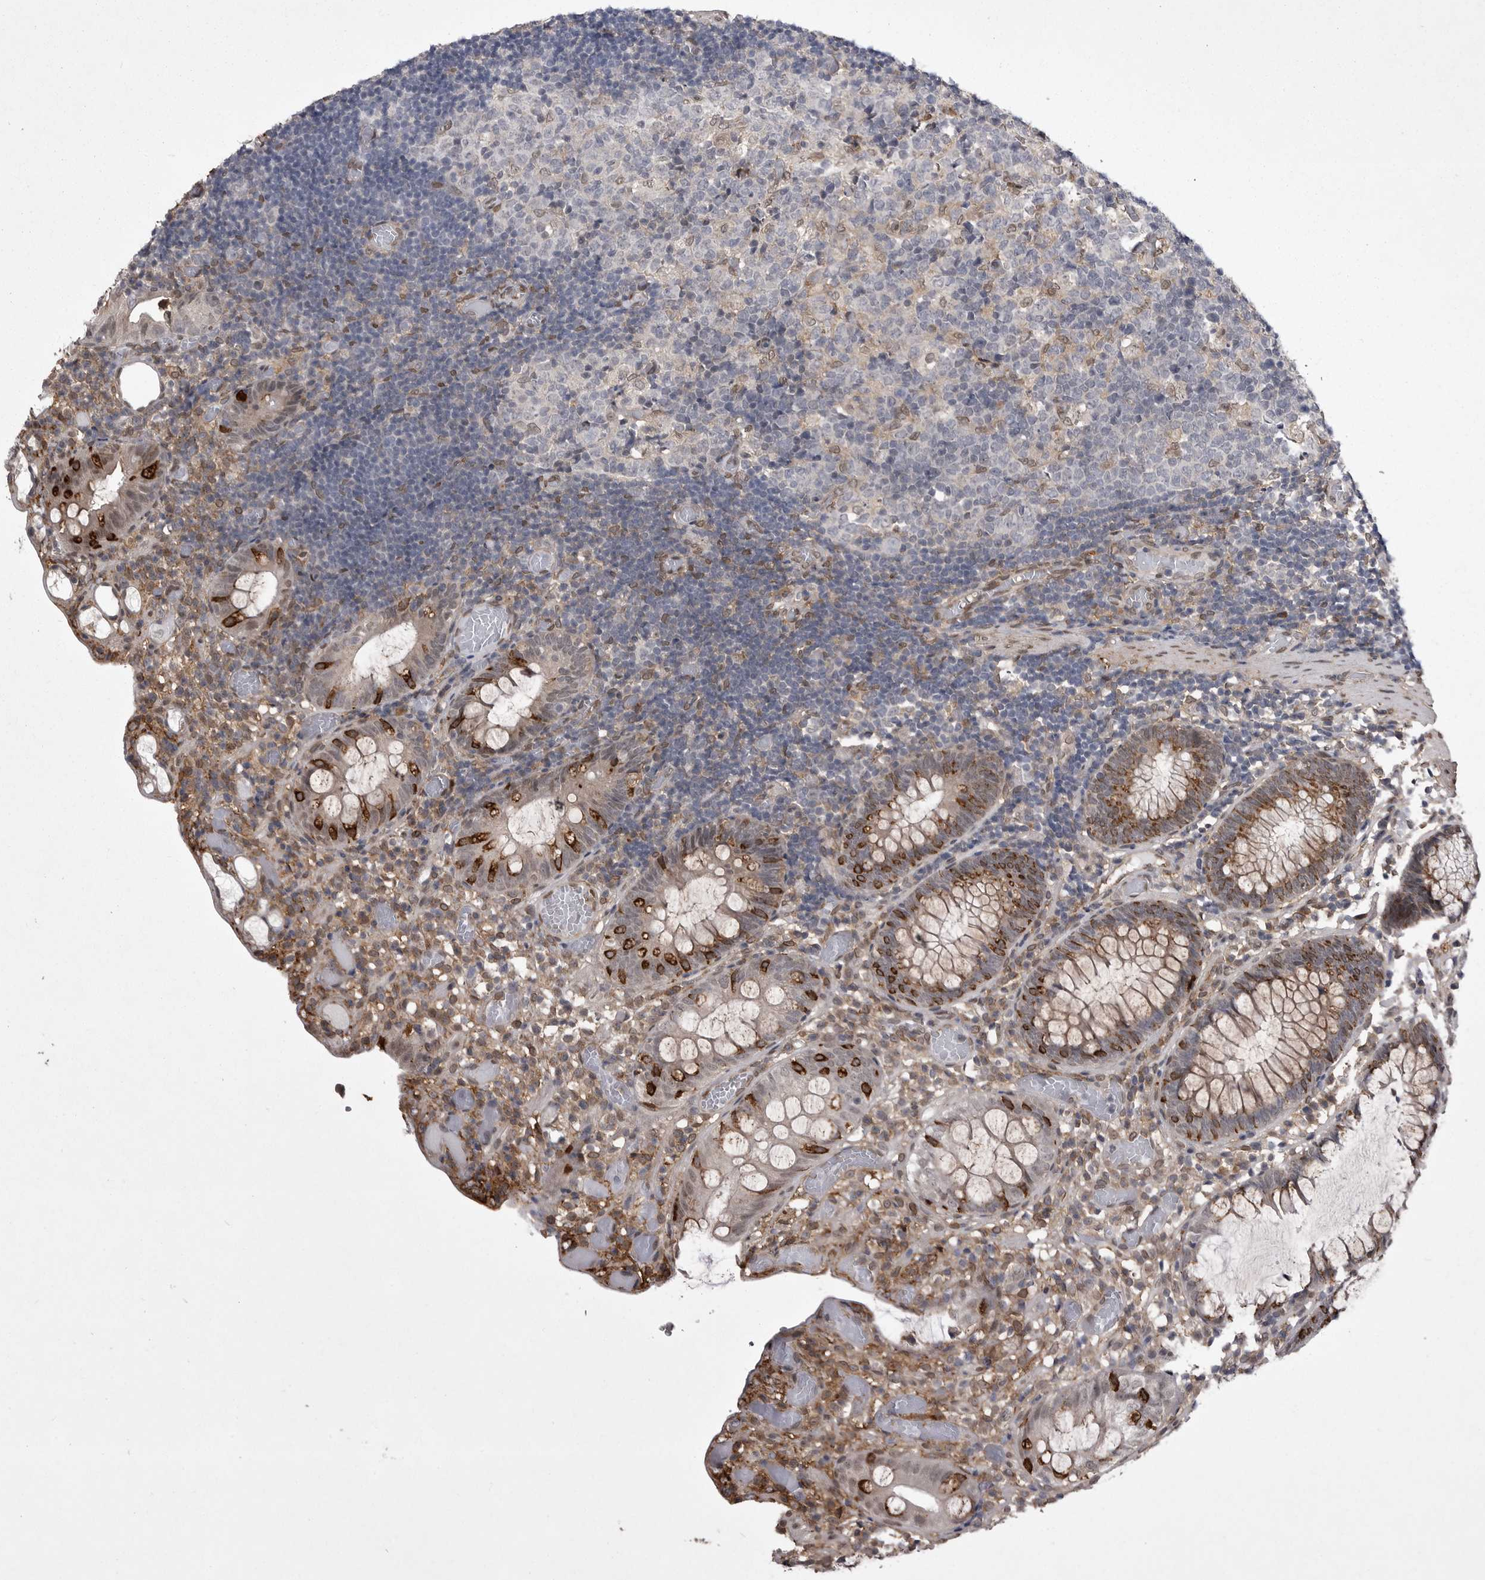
{"staining": {"intensity": "weak", "quantity": "25%-75%", "location": "cytoplasmic/membranous,nuclear"}, "tissue": "colon", "cell_type": "Endothelial cells", "image_type": "normal", "snomed": [{"axis": "morphology", "description": "Normal tissue, NOS"}, {"axis": "topography", "description": "Colon"}], "caption": "Immunohistochemistry (IHC) image of benign colon stained for a protein (brown), which demonstrates low levels of weak cytoplasmic/membranous,nuclear positivity in approximately 25%-75% of endothelial cells.", "gene": "ABL1", "patient": {"sex": "male", "age": 14}}